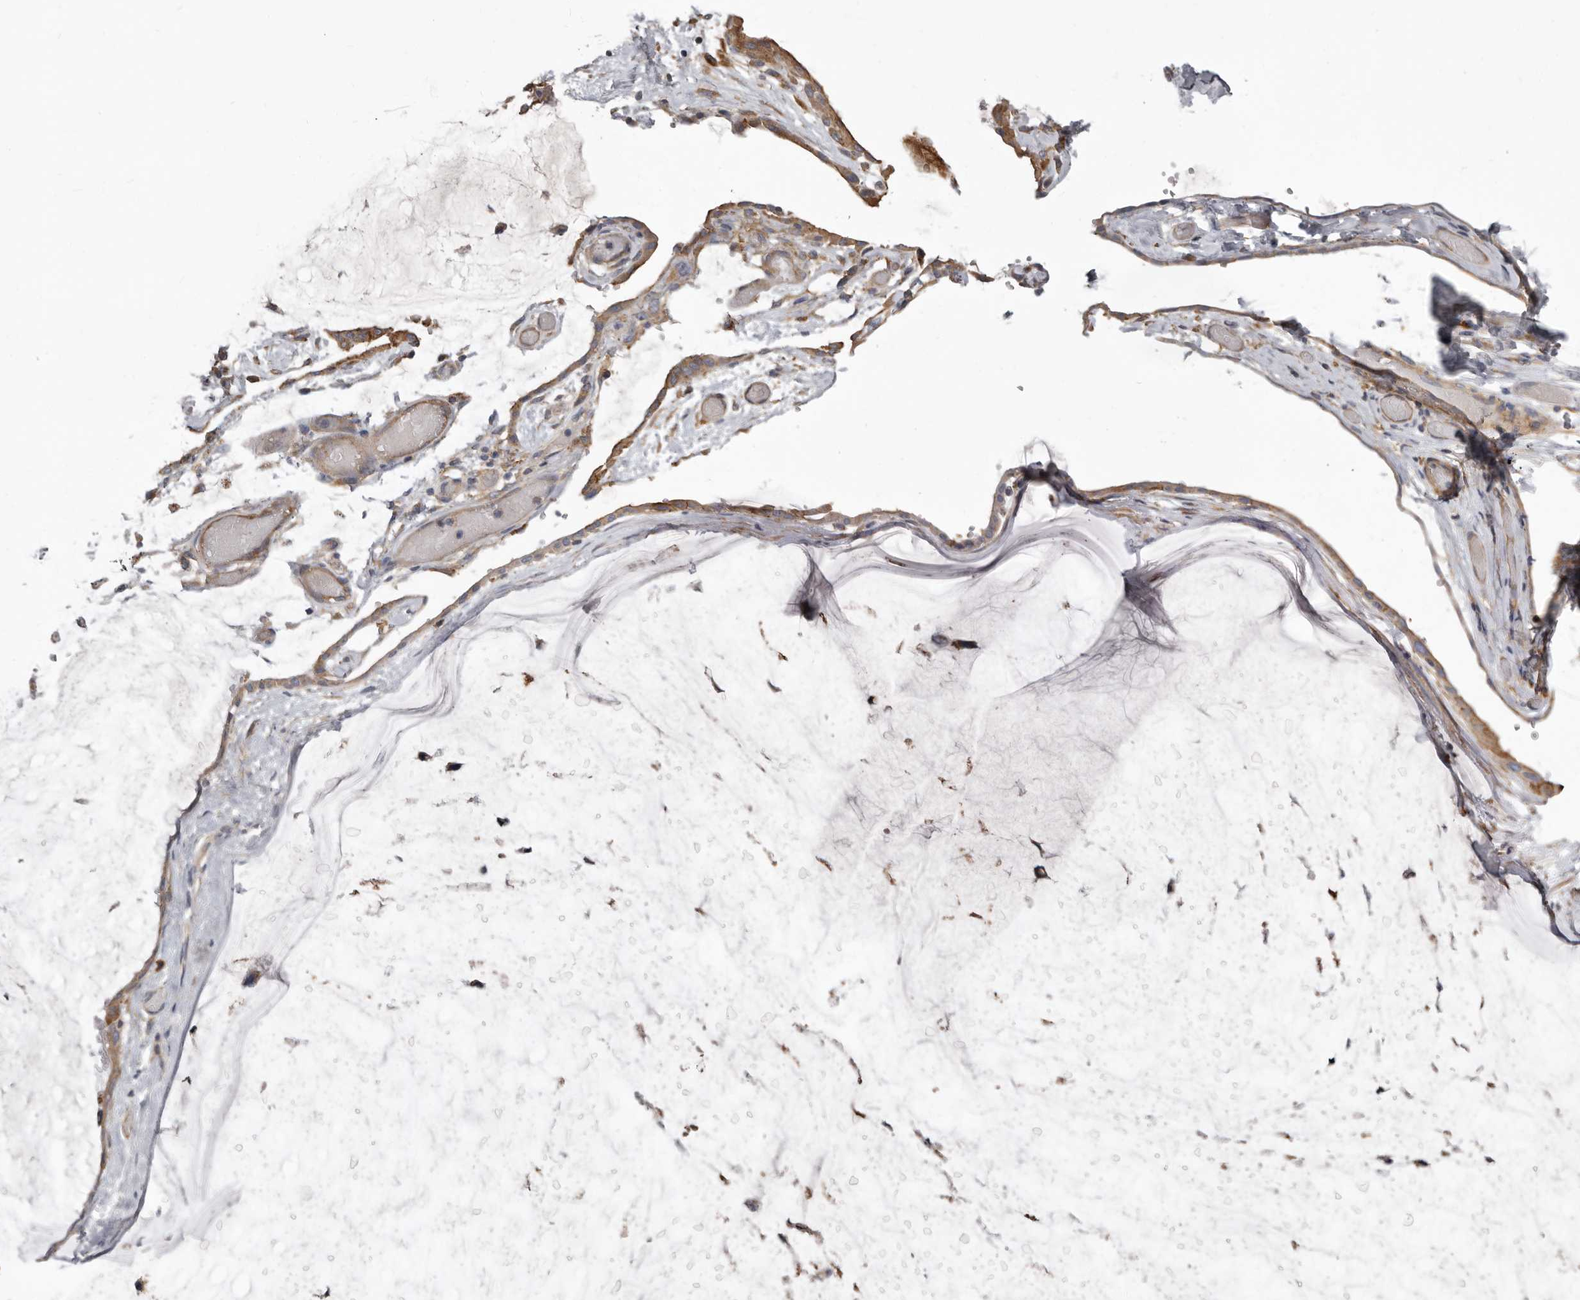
{"staining": {"intensity": "moderate", "quantity": ">75%", "location": "cytoplasmic/membranous"}, "tissue": "ovarian cancer", "cell_type": "Tumor cells", "image_type": "cancer", "snomed": [{"axis": "morphology", "description": "Cystadenocarcinoma, mucinous, NOS"}, {"axis": "topography", "description": "Ovary"}], "caption": "Tumor cells exhibit medium levels of moderate cytoplasmic/membranous positivity in about >75% of cells in human mucinous cystadenocarcinoma (ovarian).", "gene": "ENAH", "patient": {"sex": "female", "age": 39}}